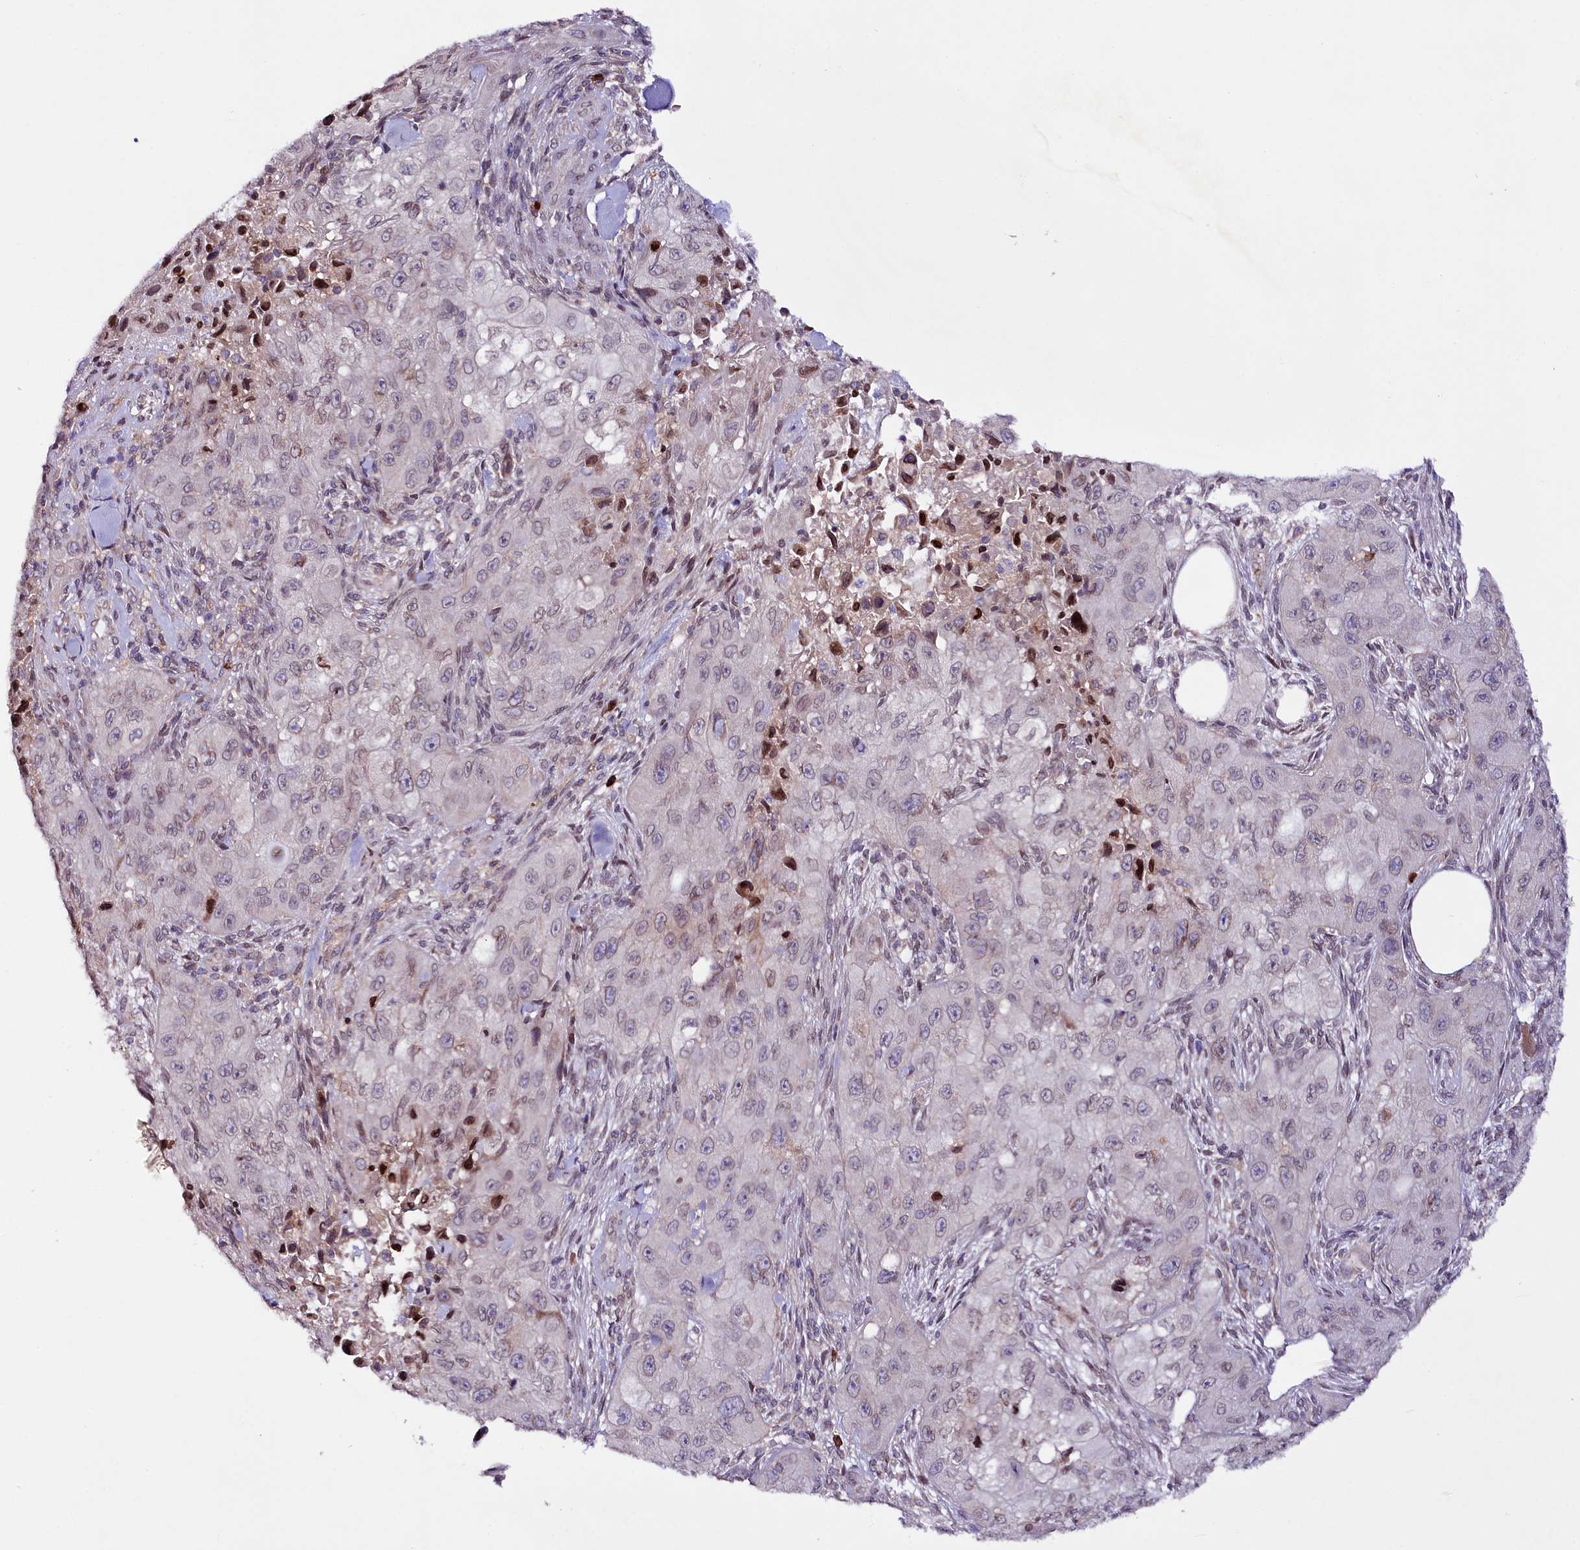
{"staining": {"intensity": "negative", "quantity": "none", "location": "none"}, "tissue": "skin cancer", "cell_type": "Tumor cells", "image_type": "cancer", "snomed": [{"axis": "morphology", "description": "Squamous cell carcinoma, NOS"}, {"axis": "topography", "description": "Skin"}, {"axis": "topography", "description": "Subcutis"}], "caption": "Histopathology image shows no significant protein positivity in tumor cells of skin cancer.", "gene": "ZNF226", "patient": {"sex": "male", "age": 73}}